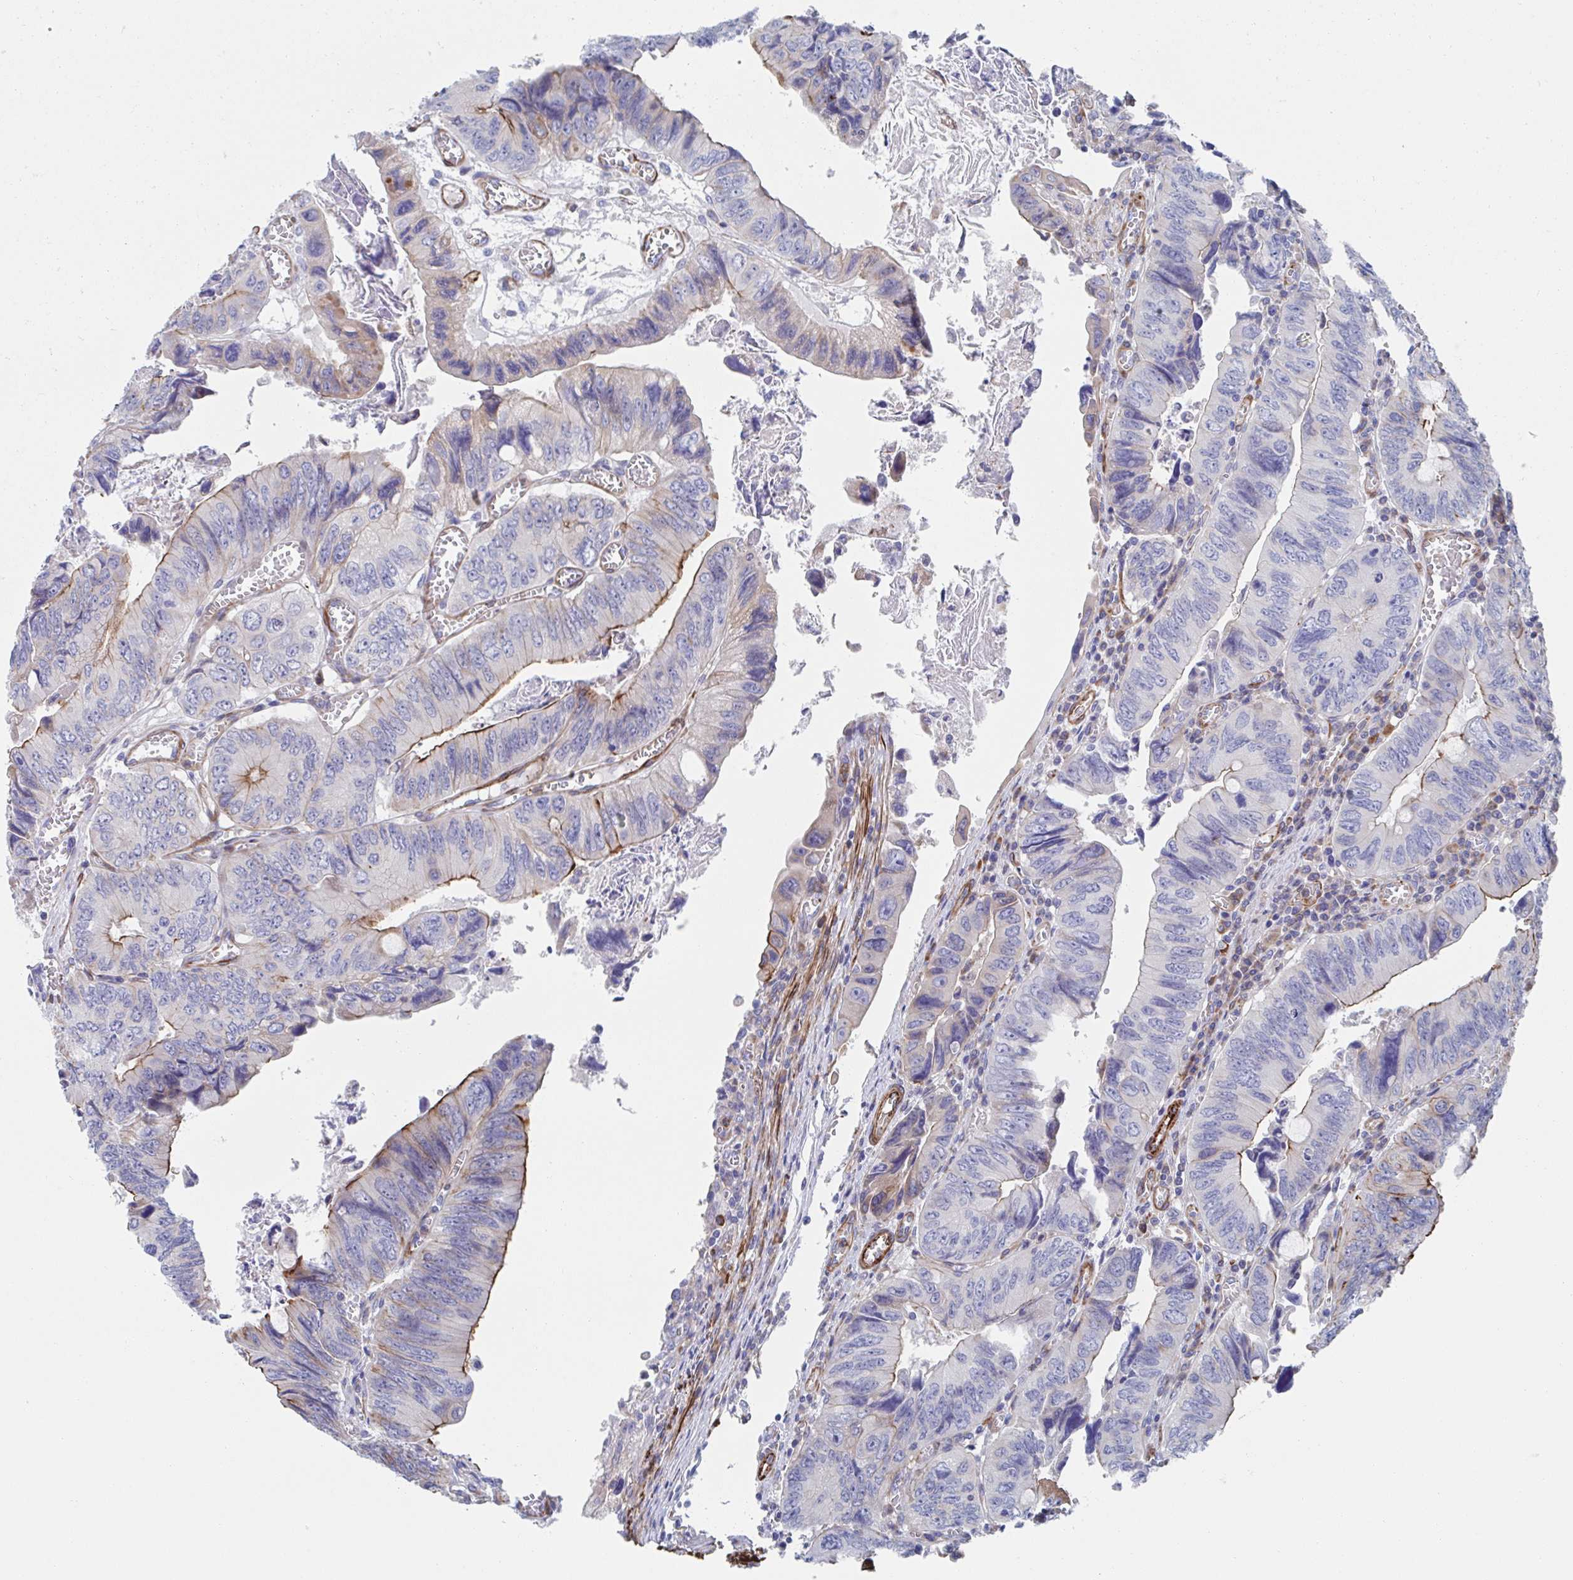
{"staining": {"intensity": "moderate", "quantity": "<25%", "location": "cytoplasmic/membranous"}, "tissue": "colorectal cancer", "cell_type": "Tumor cells", "image_type": "cancer", "snomed": [{"axis": "morphology", "description": "Adenocarcinoma, NOS"}, {"axis": "topography", "description": "Colon"}], "caption": "Immunohistochemical staining of colorectal adenocarcinoma reveals moderate cytoplasmic/membranous protein positivity in approximately <25% of tumor cells.", "gene": "KLC3", "patient": {"sex": "female", "age": 84}}